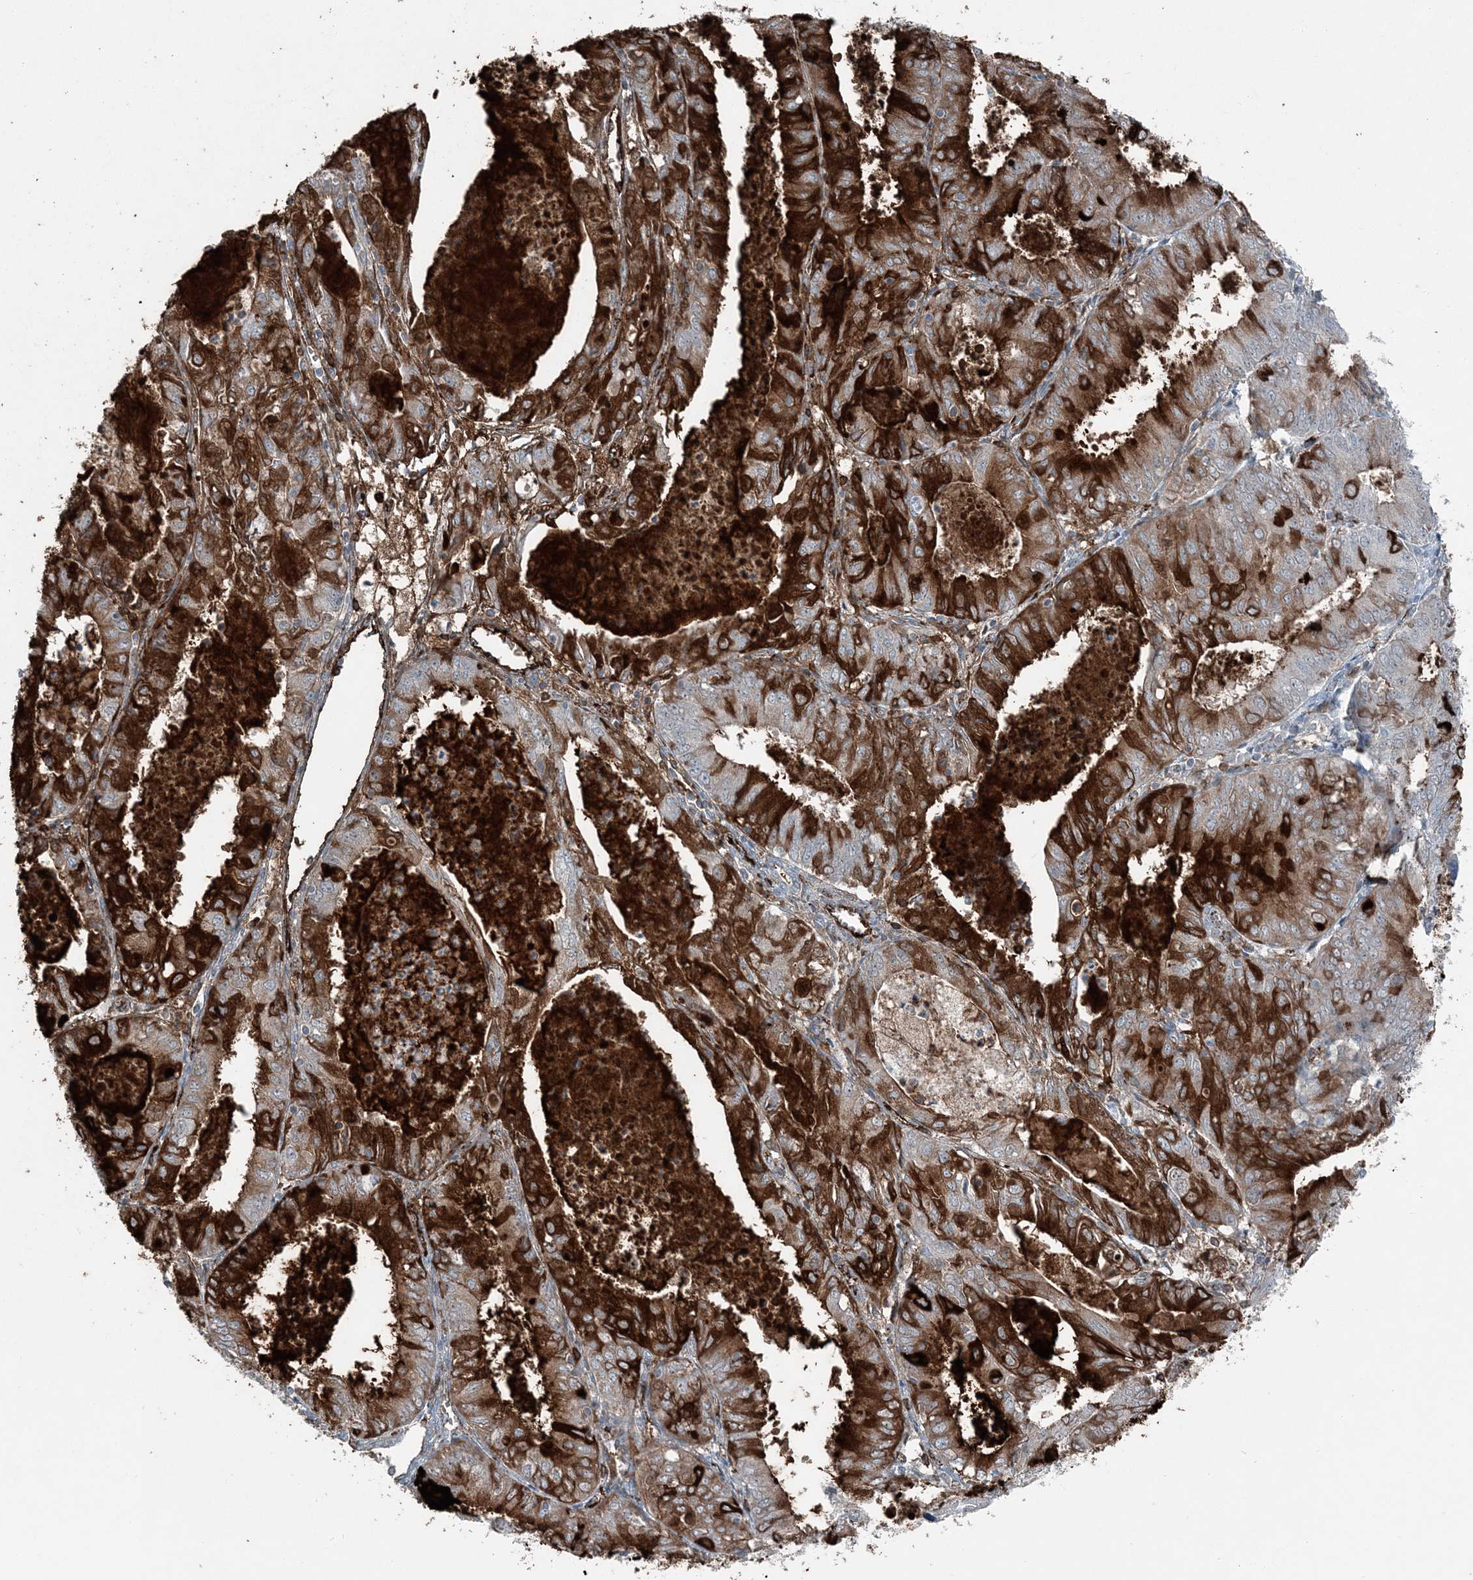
{"staining": {"intensity": "strong", "quantity": ">75%", "location": "cytoplasmic/membranous"}, "tissue": "endometrial cancer", "cell_type": "Tumor cells", "image_type": "cancer", "snomed": [{"axis": "morphology", "description": "Adenocarcinoma, NOS"}, {"axis": "topography", "description": "Endometrium"}], "caption": "Human endometrial cancer (adenocarcinoma) stained with a protein marker exhibits strong staining in tumor cells.", "gene": "ELOVL7", "patient": {"sex": "female", "age": 57}}